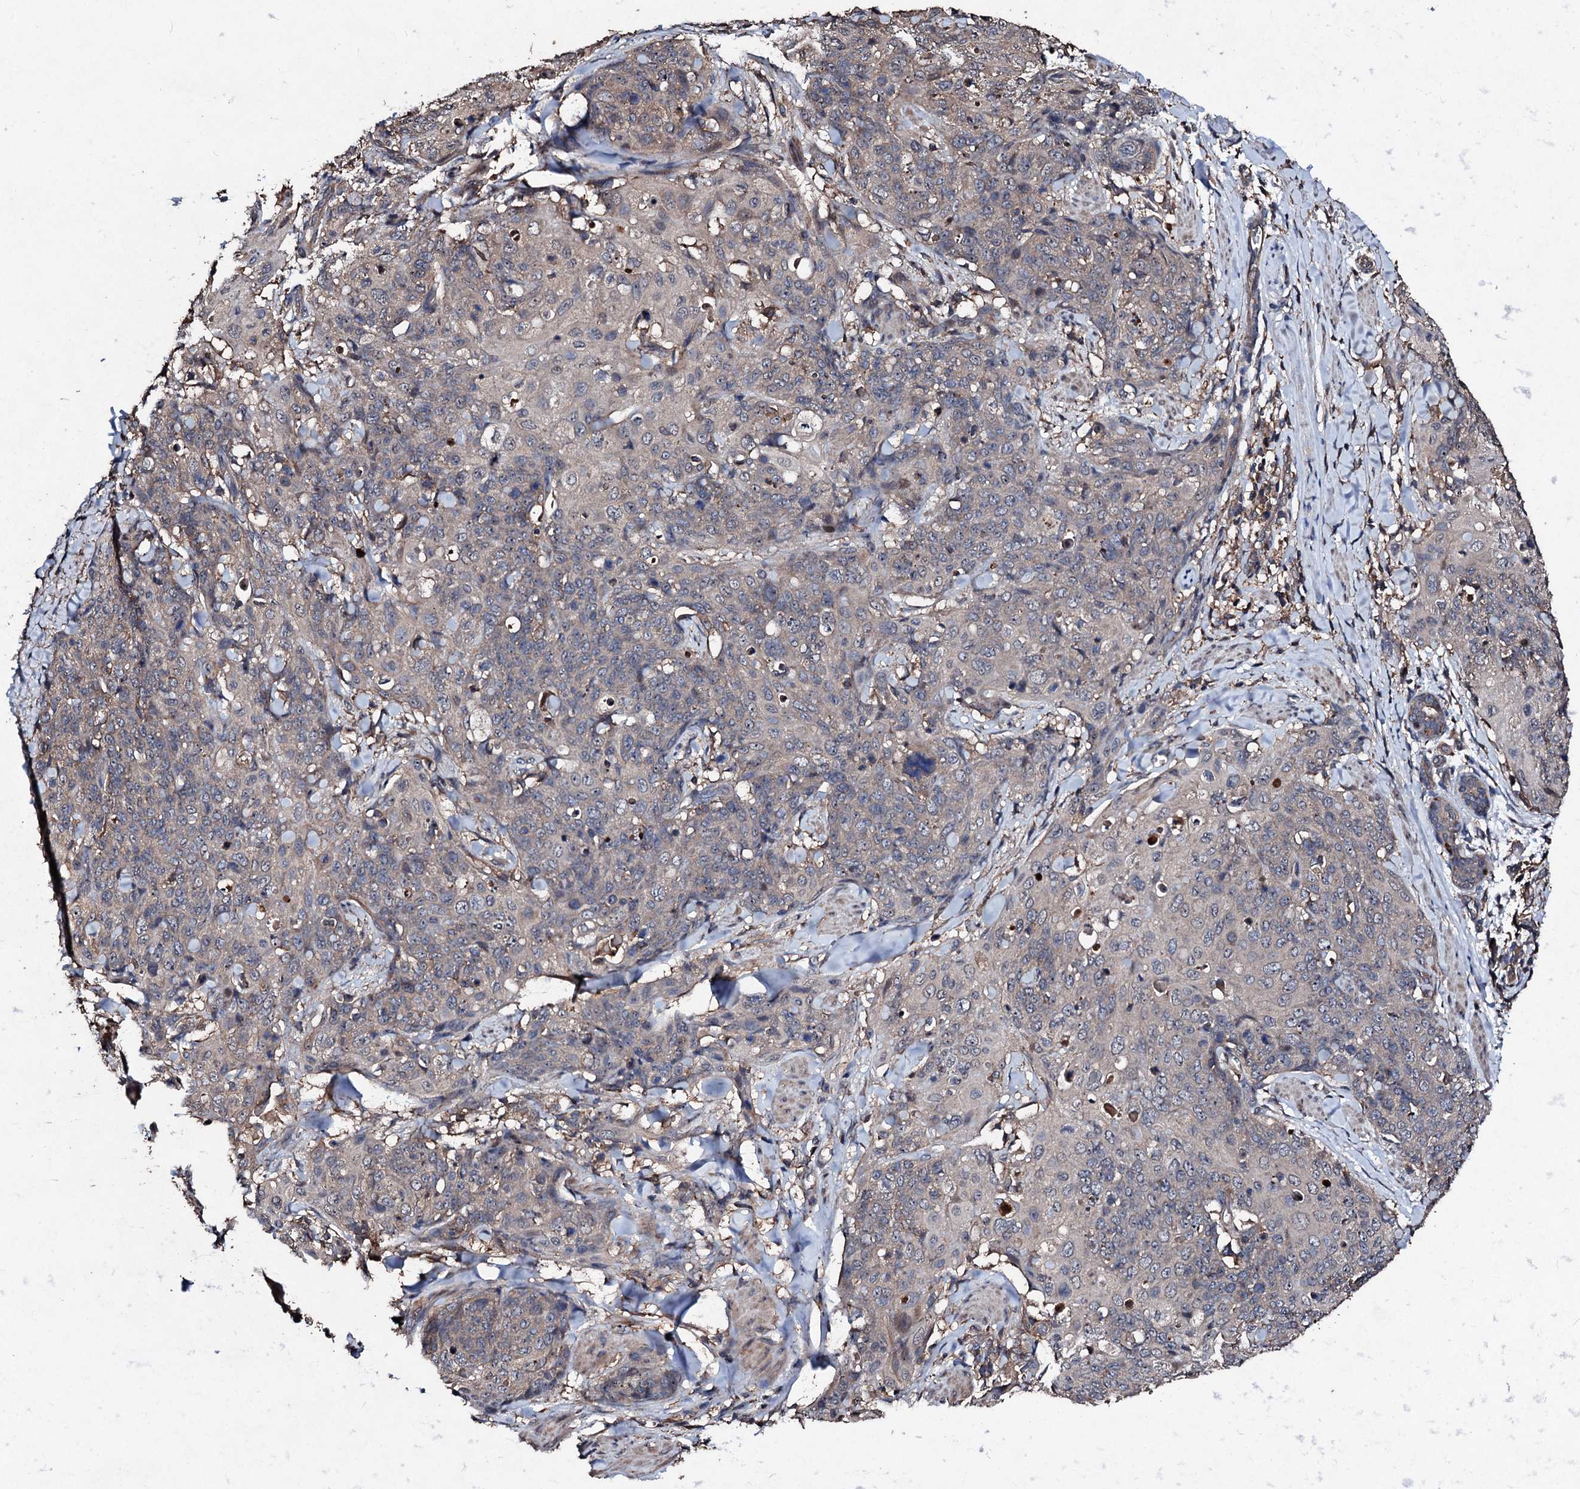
{"staining": {"intensity": "negative", "quantity": "none", "location": "none"}, "tissue": "skin cancer", "cell_type": "Tumor cells", "image_type": "cancer", "snomed": [{"axis": "morphology", "description": "Squamous cell carcinoma, NOS"}, {"axis": "topography", "description": "Skin"}, {"axis": "topography", "description": "Vulva"}], "caption": "Histopathology image shows no protein staining in tumor cells of squamous cell carcinoma (skin) tissue.", "gene": "KERA", "patient": {"sex": "female", "age": 85}}